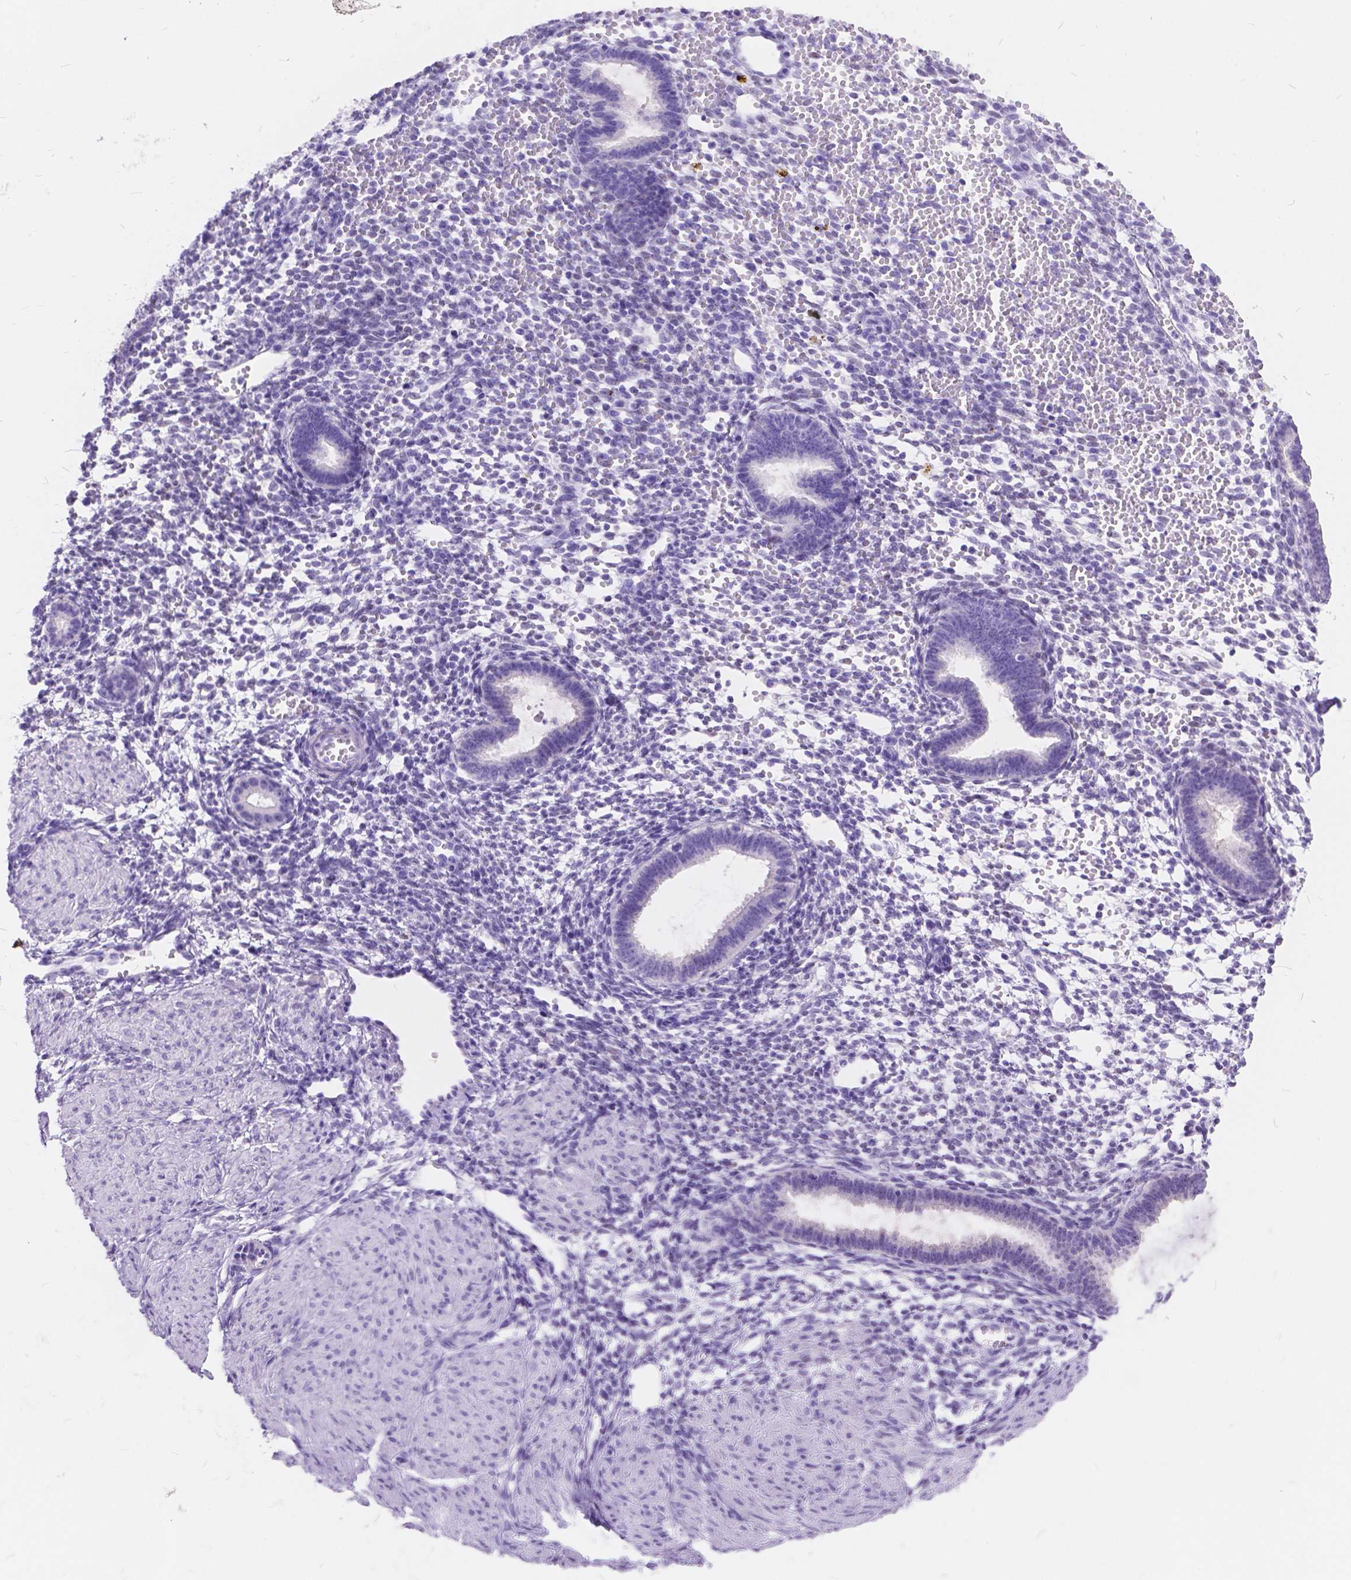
{"staining": {"intensity": "negative", "quantity": "none", "location": "none"}, "tissue": "endometrium", "cell_type": "Cells in endometrial stroma", "image_type": "normal", "snomed": [{"axis": "morphology", "description": "Normal tissue, NOS"}, {"axis": "topography", "description": "Endometrium"}], "caption": "This image is of normal endometrium stained with immunohistochemistry (IHC) to label a protein in brown with the nuclei are counter-stained blue. There is no expression in cells in endometrial stroma.", "gene": "FOXL2", "patient": {"sex": "female", "age": 36}}